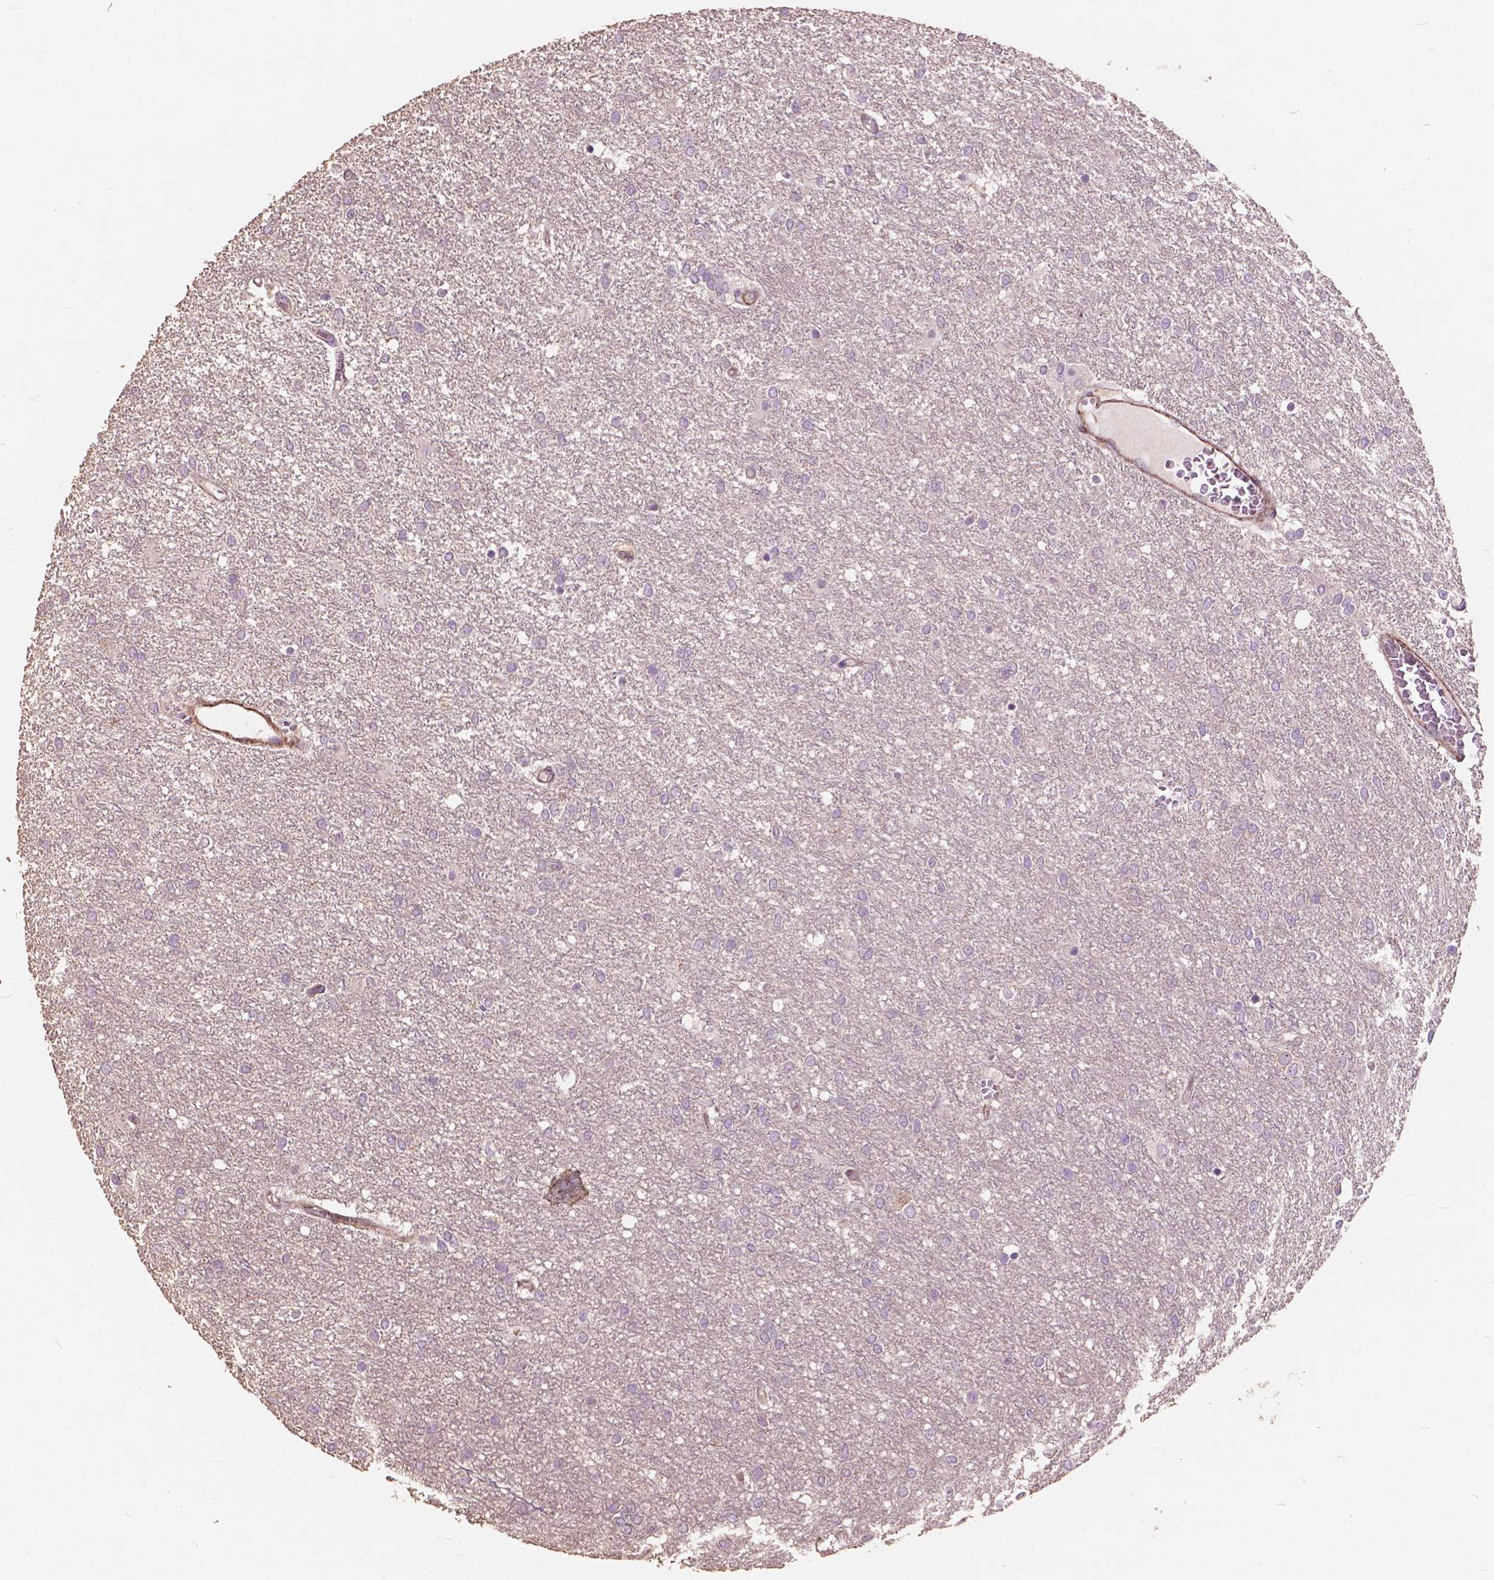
{"staining": {"intensity": "negative", "quantity": "none", "location": "none"}, "tissue": "glioma", "cell_type": "Tumor cells", "image_type": "cancer", "snomed": [{"axis": "morphology", "description": "Glioma, malignant, High grade"}, {"axis": "topography", "description": "Brain"}], "caption": "DAB immunohistochemical staining of human glioma exhibits no significant positivity in tumor cells.", "gene": "FNIP1", "patient": {"sex": "female", "age": 61}}